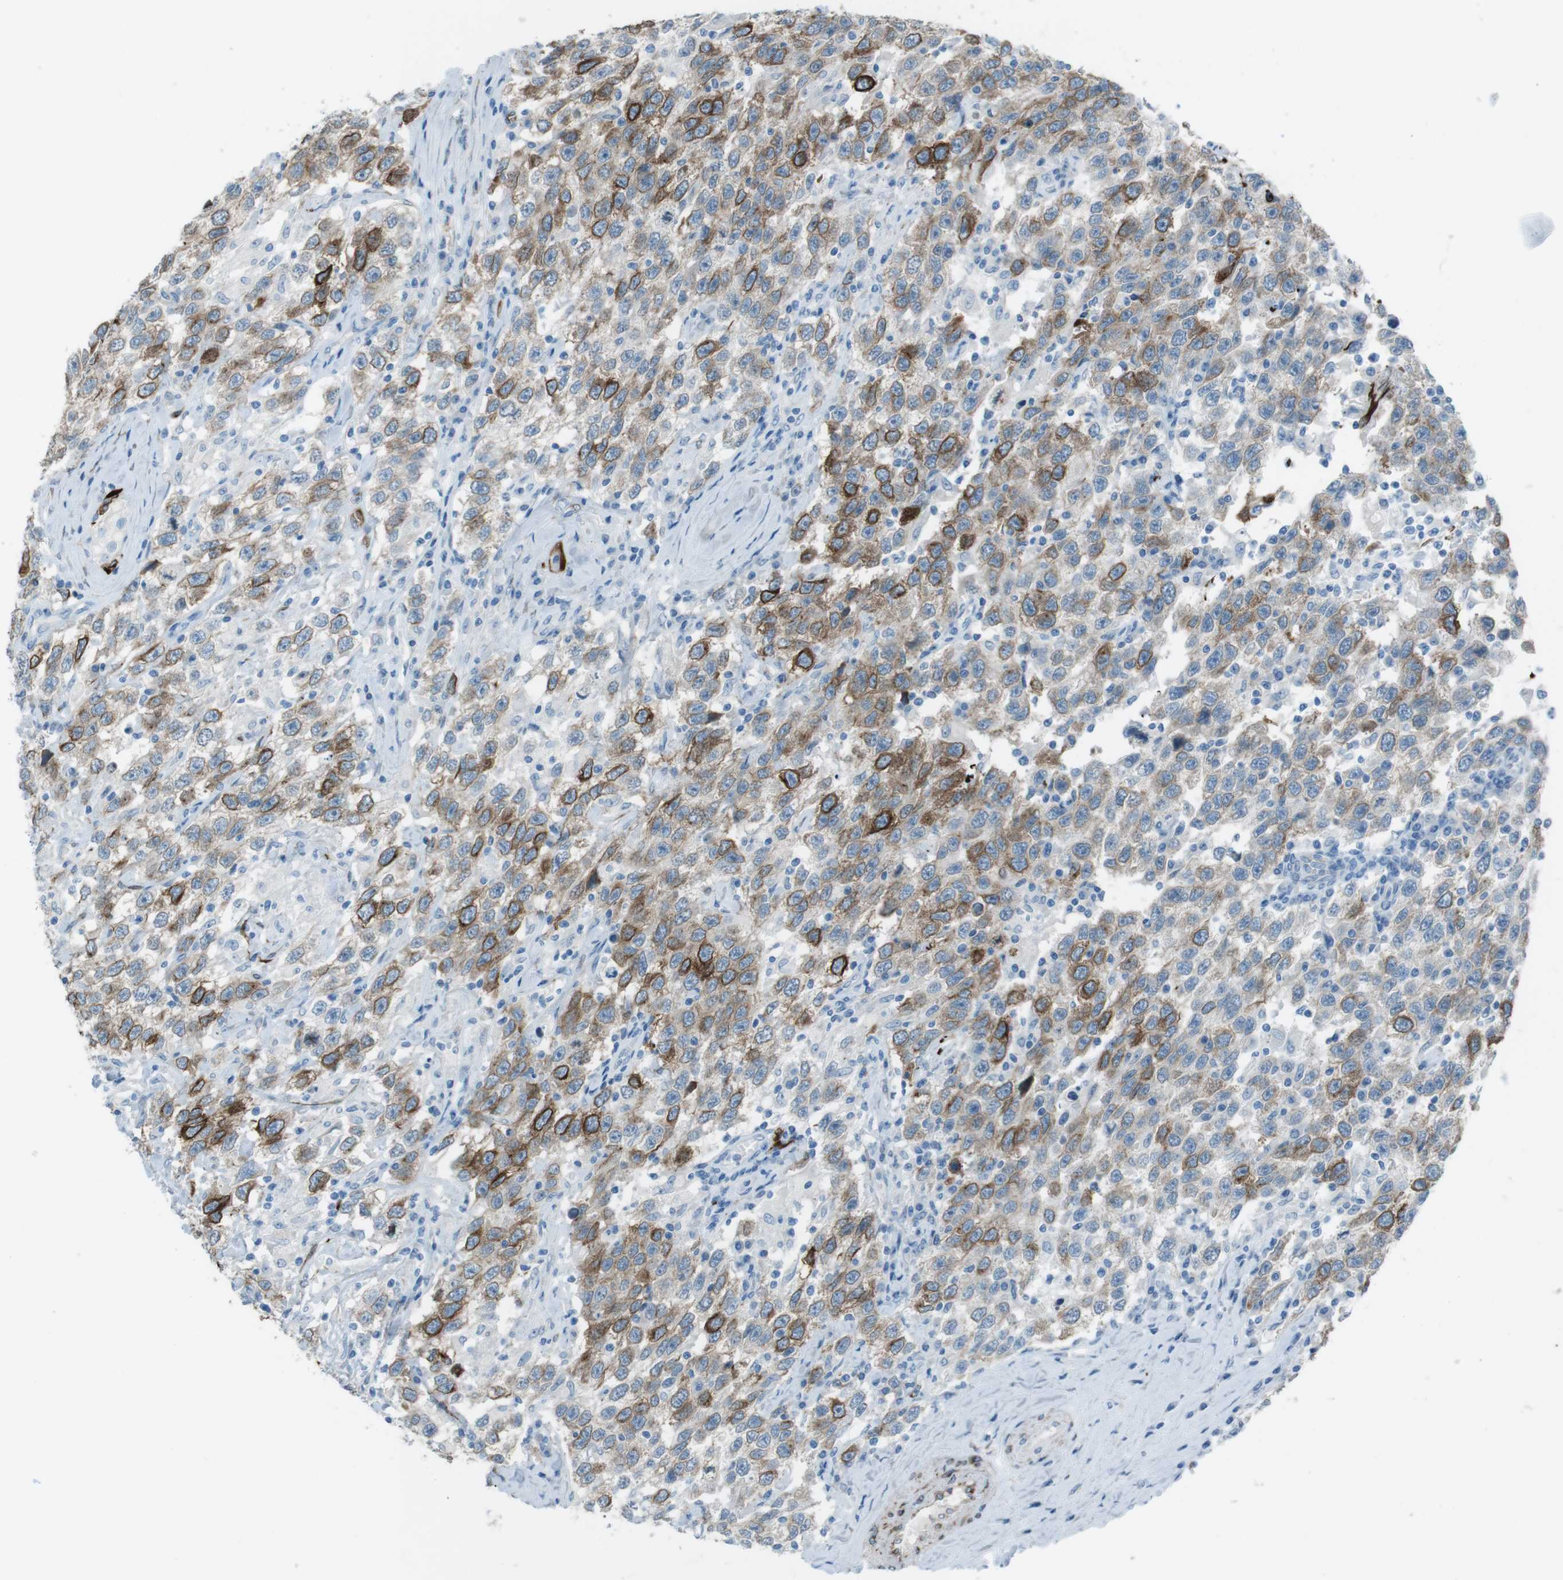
{"staining": {"intensity": "moderate", "quantity": ">75%", "location": "cytoplasmic/membranous"}, "tissue": "testis cancer", "cell_type": "Tumor cells", "image_type": "cancer", "snomed": [{"axis": "morphology", "description": "Seminoma, NOS"}, {"axis": "topography", "description": "Testis"}], "caption": "The micrograph shows a brown stain indicating the presence of a protein in the cytoplasmic/membranous of tumor cells in testis cancer (seminoma).", "gene": "TUBB2A", "patient": {"sex": "male", "age": 41}}